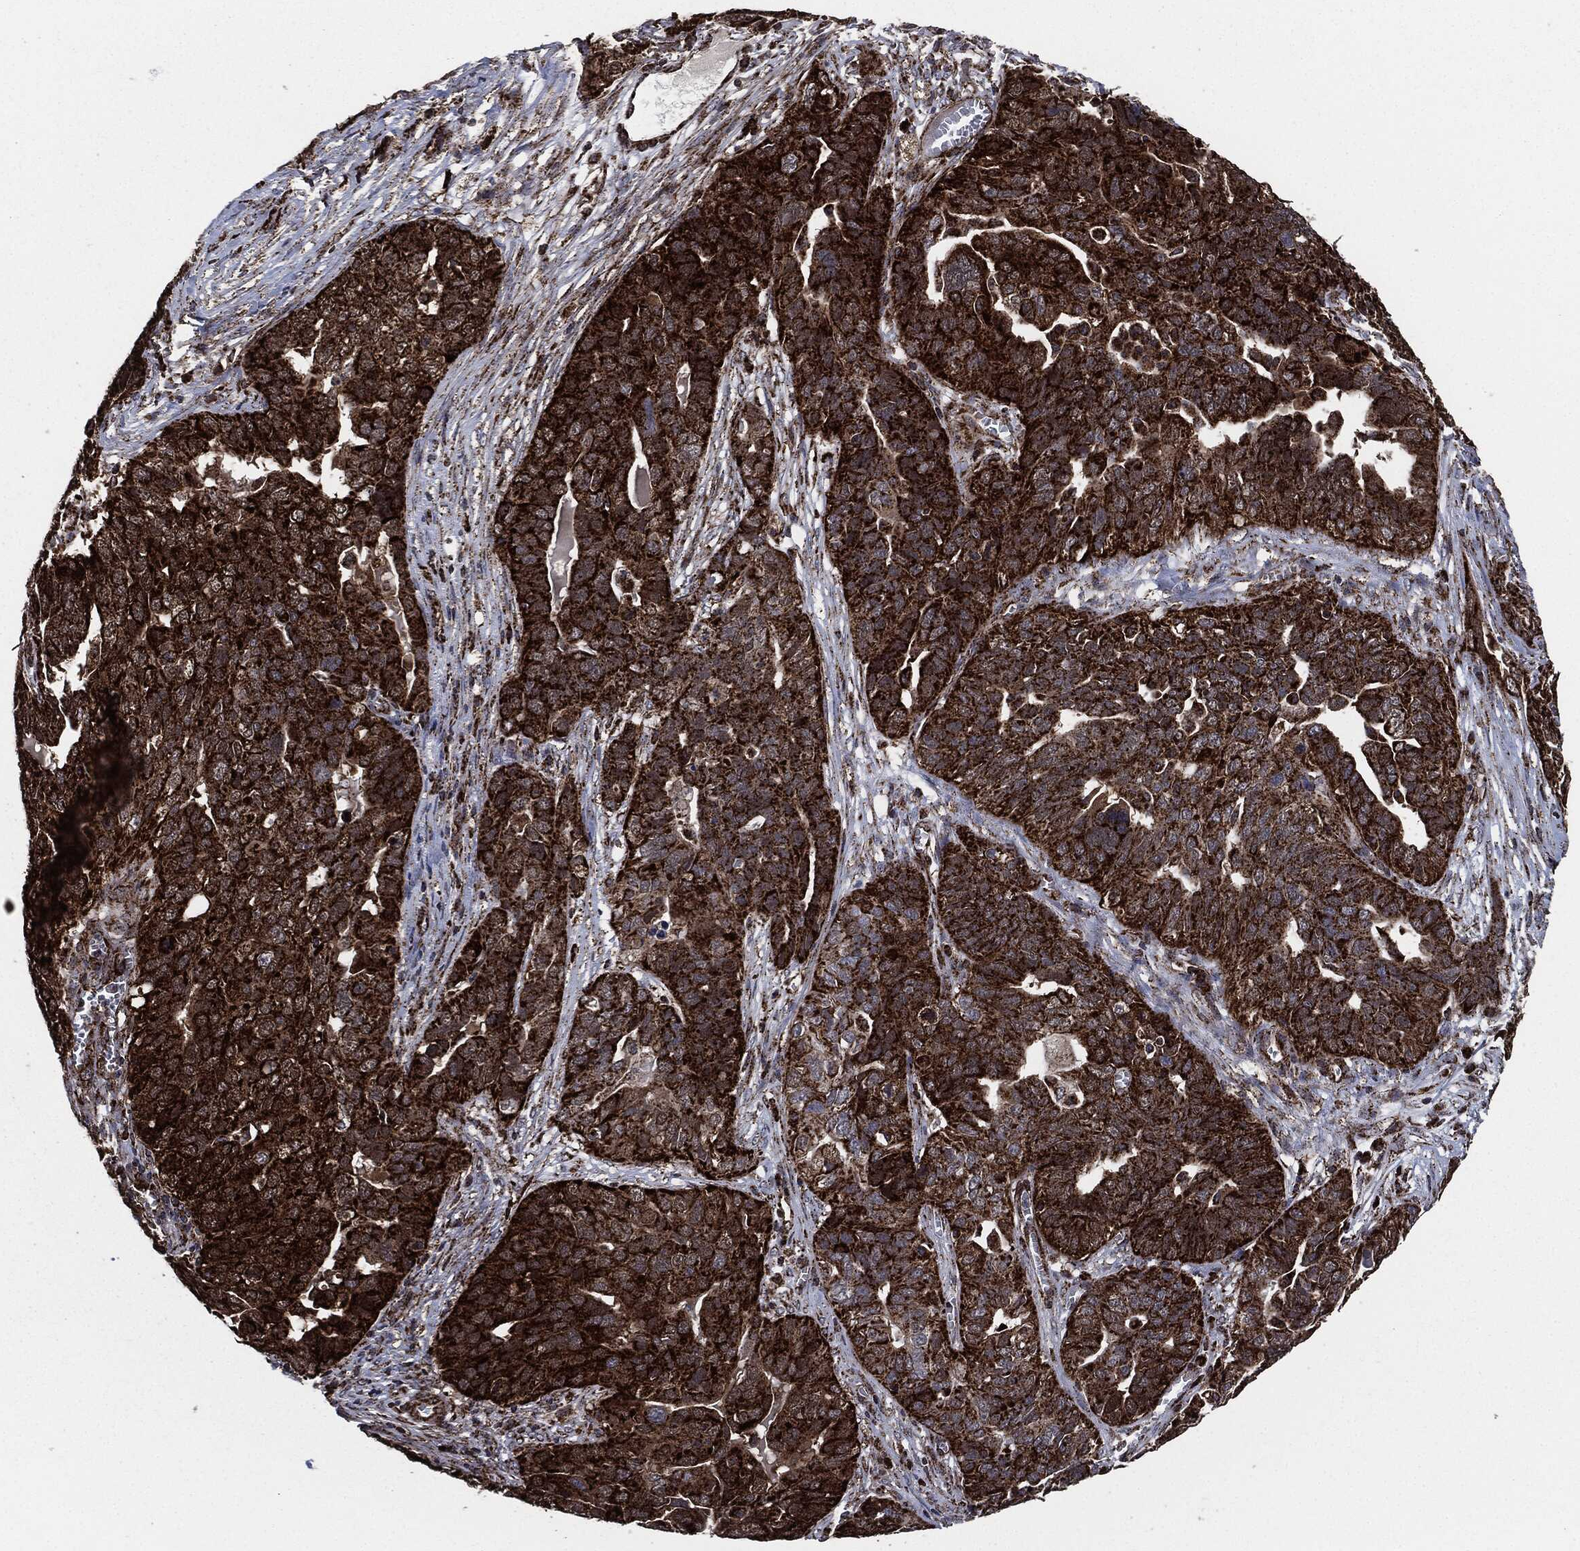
{"staining": {"intensity": "strong", "quantity": ">75%", "location": "cytoplasmic/membranous"}, "tissue": "ovarian cancer", "cell_type": "Tumor cells", "image_type": "cancer", "snomed": [{"axis": "morphology", "description": "Carcinoma, endometroid"}, {"axis": "topography", "description": "Soft tissue"}, {"axis": "topography", "description": "Ovary"}], "caption": "Tumor cells exhibit strong cytoplasmic/membranous expression in about >75% of cells in ovarian cancer.", "gene": "FH", "patient": {"sex": "female", "age": 52}}